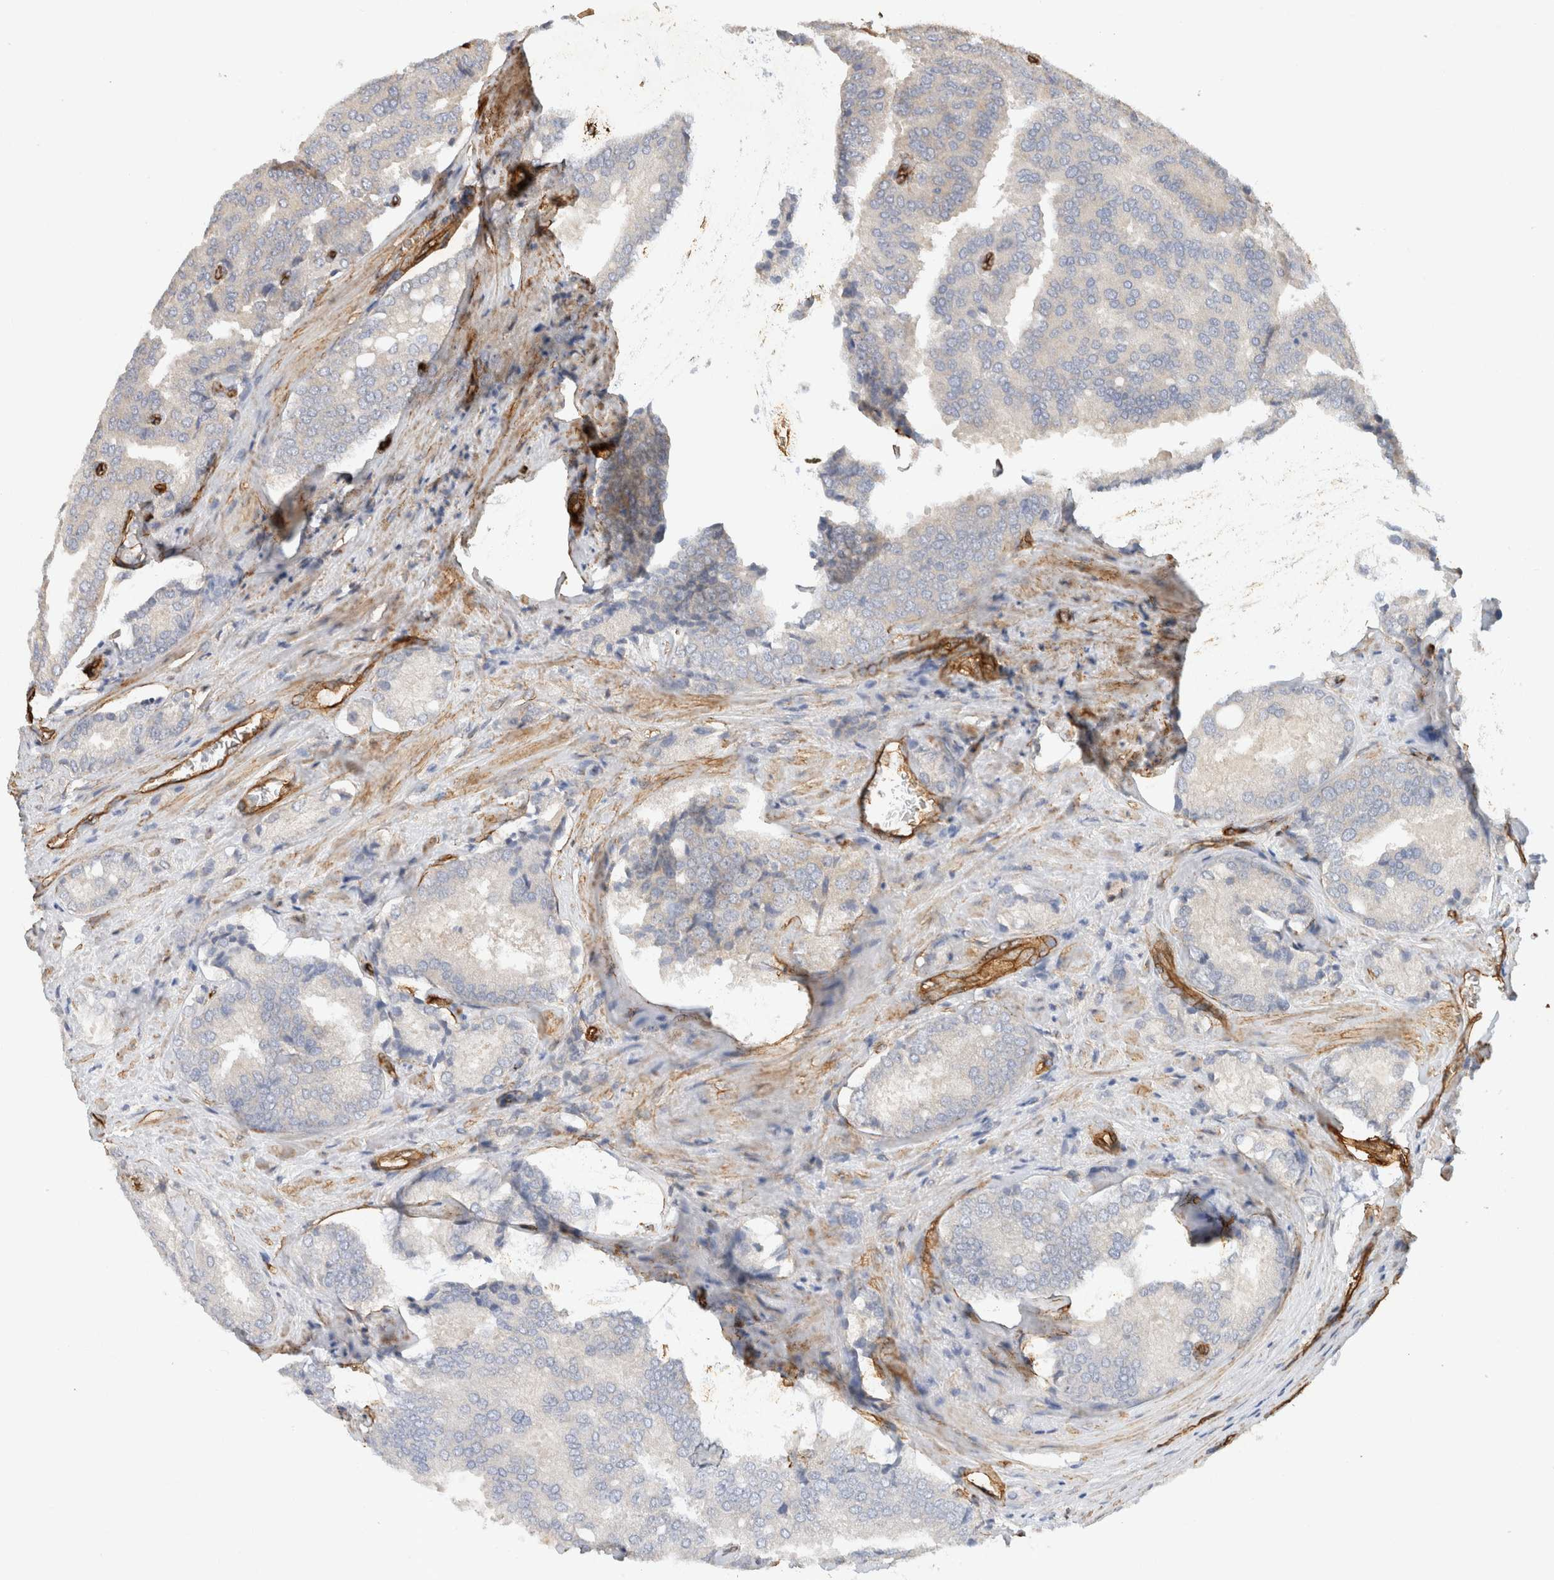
{"staining": {"intensity": "negative", "quantity": "none", "location": "none"}, "tissue": "prostate cancer", "cell_type": "Tumor cells", "image_type": "cancer", "snomed": [{"axis": "morphology", "description": "Adenocarcinoma, High grade"}, {"axis": "topography", "description": "Prostate"}], "caption": "This is an immunohistochemistry image of prostate cancer. There is no staining in tumor cells.", "gene": "JMJD4", "patient": {"sex": "male", "age": 50}}